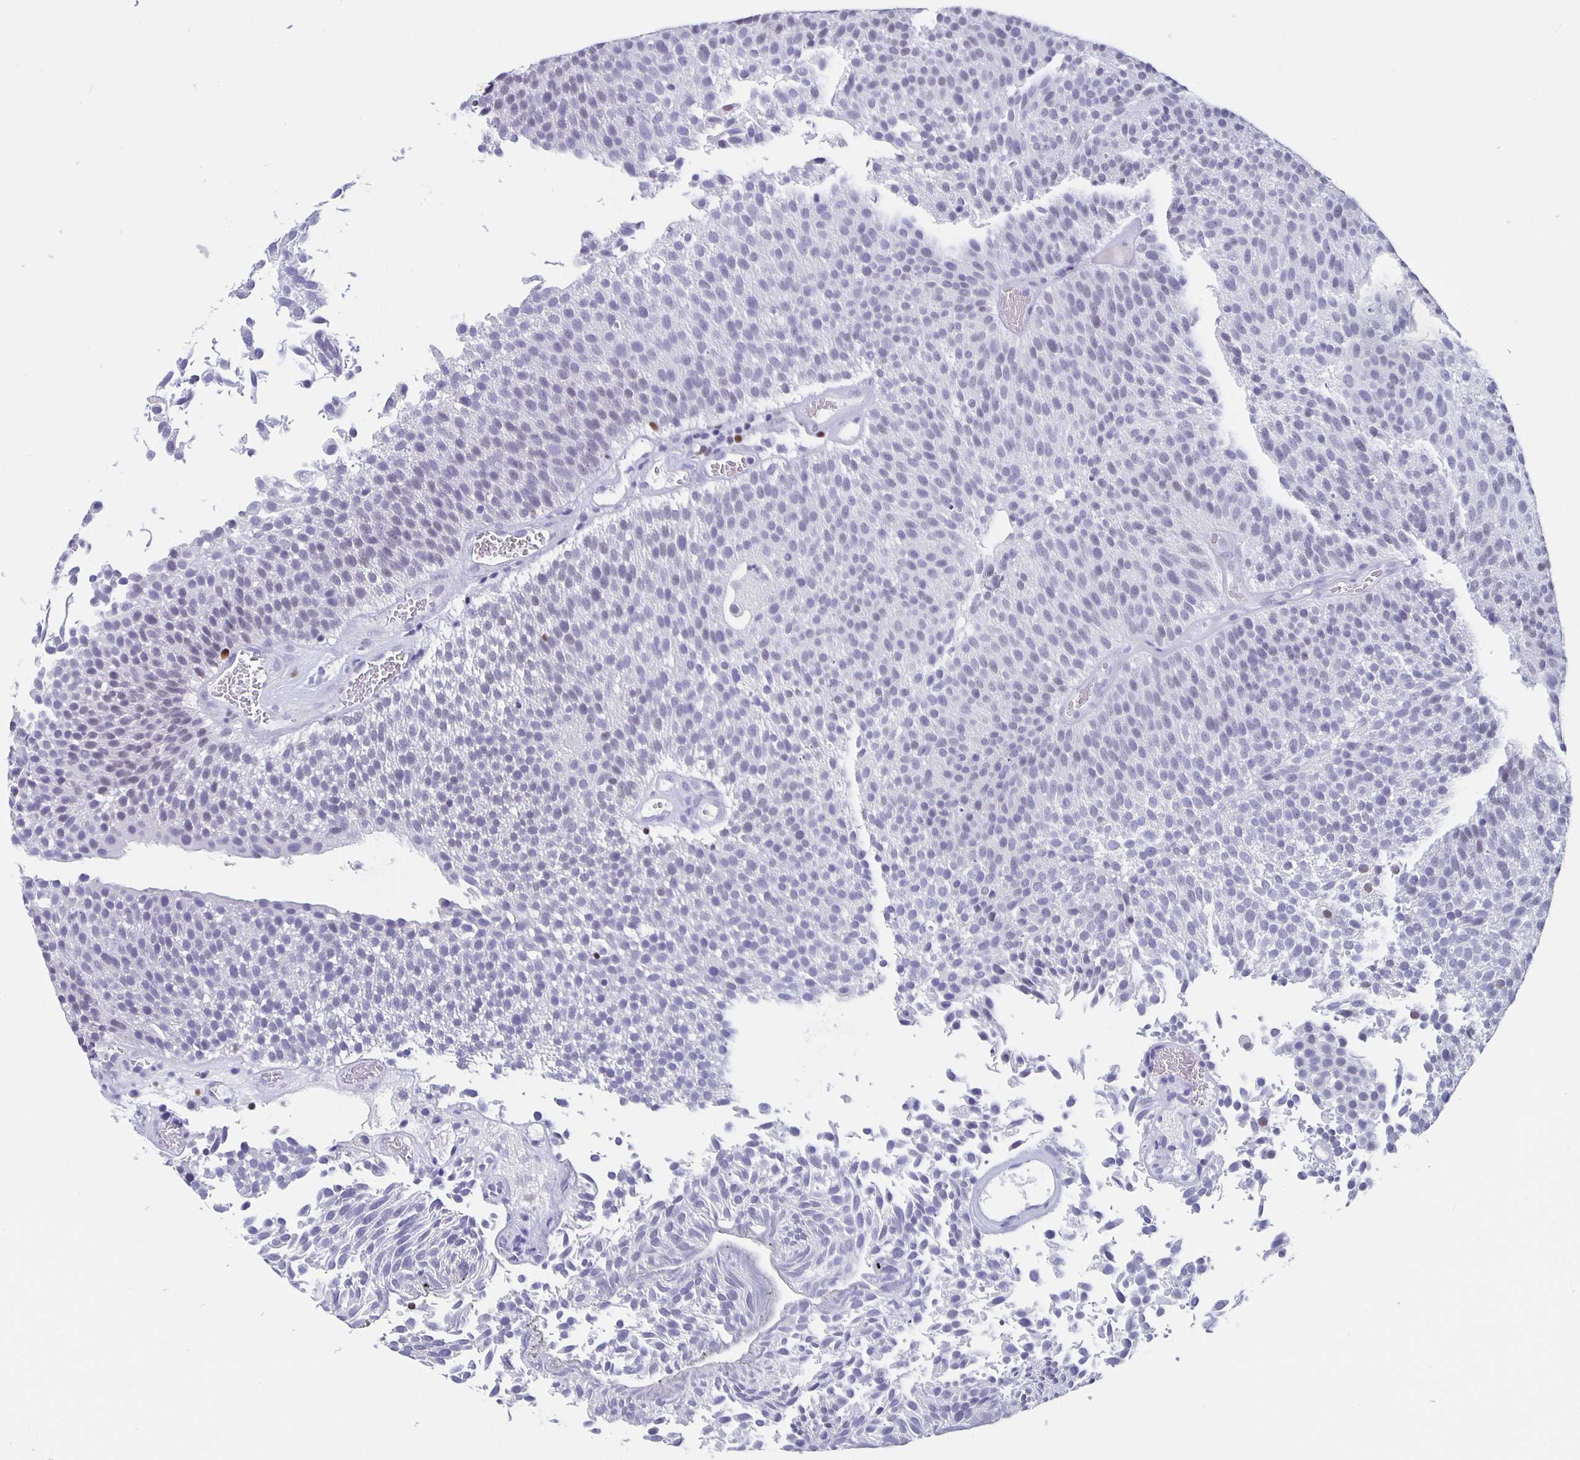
{"staining": {"intensity": "negative", "quantity": "none", "location": "none"}, "tissue": "urothelial cancer", "cell_type": "Tumor cells", "image_type": "cancer", "snomed": [{"axis": "morphology", "description": "Urothelial carcinoma, Low grade"}, {"axis": "topography", "description": "Urinary bladder"}], "caption": "DAB (3,3'-diaminobenzidine) immunohistochemical staining of human urothelial carcinoma (low-grade) reveals no significant positivity in tumor cells. (DAB (3,3'-diaminobenzidine) immunohistochemistry (IHC) with hematoxylin counter stain).", "gene": "SATB2", "patient": {"sex": "female", "age": 79}}